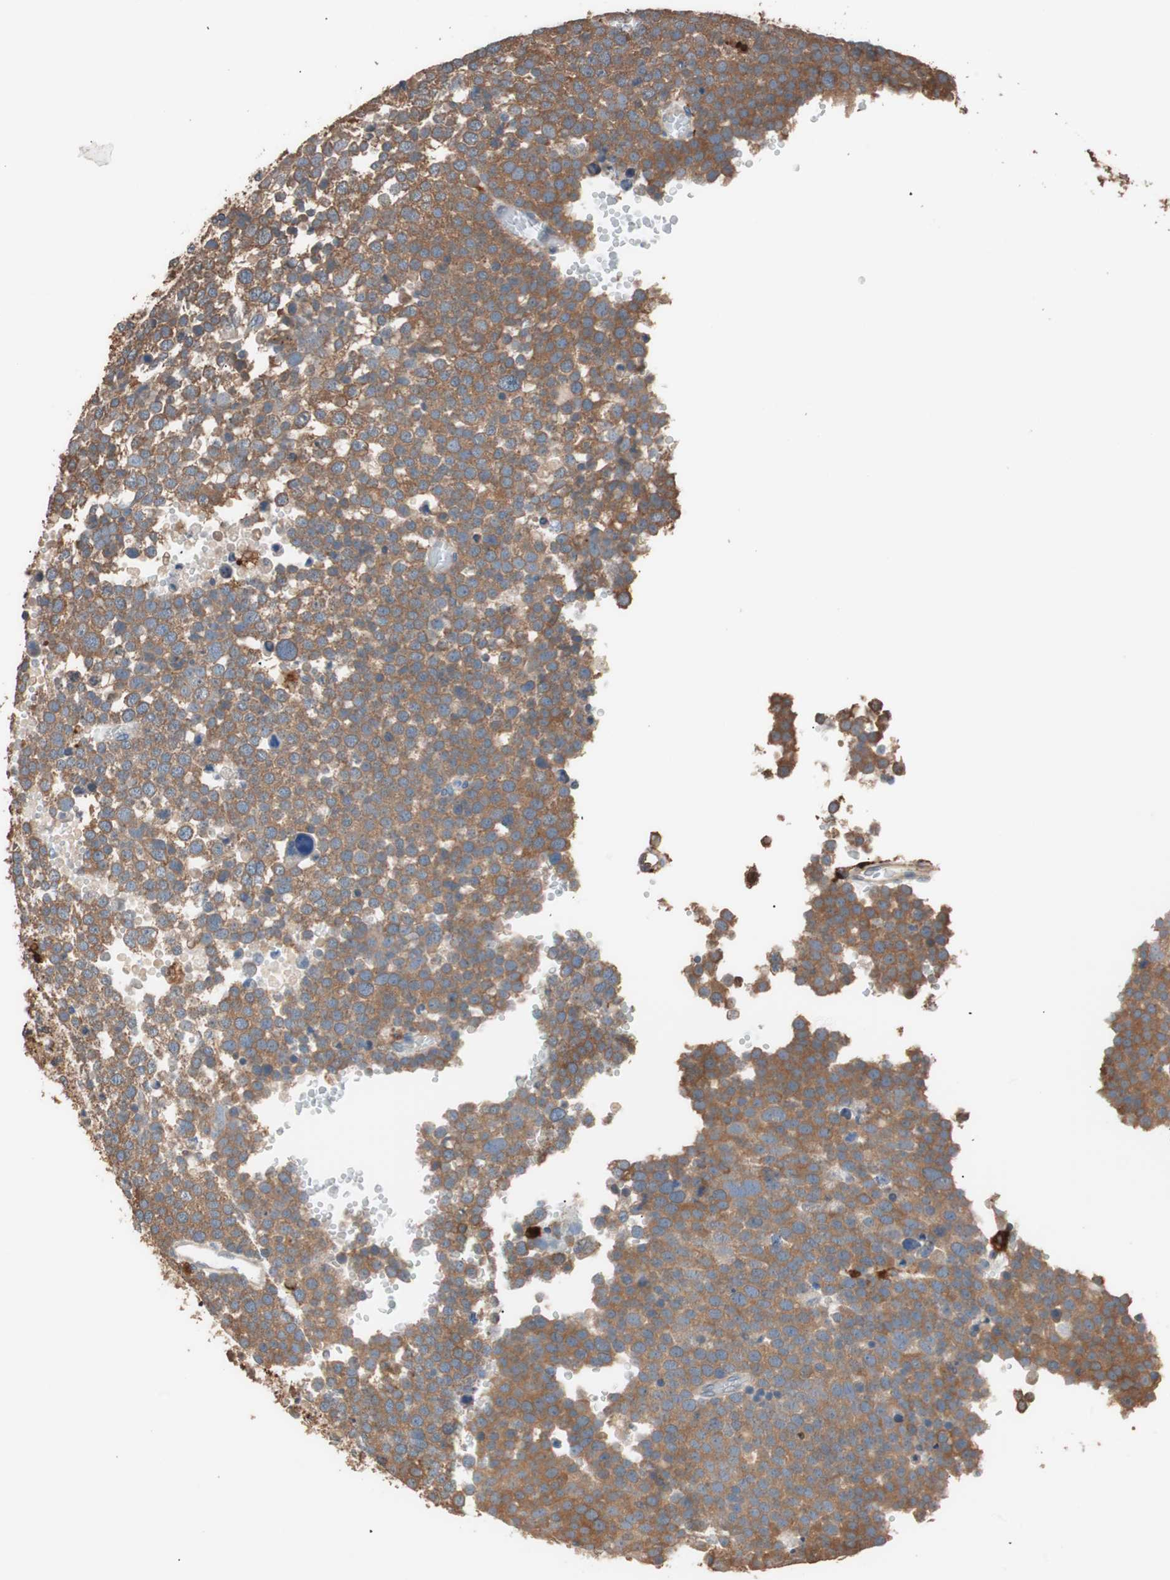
{"staining": {"intensity": "strong", "quantity": ">75%", "location": "cytoplasmic/membranous"}, "tissue": "testis cancer", "cell_type": "Tumor cells", "image_type": "cancer", "snomed": [{"axis": "morphology", "description": "Seminoma, NOS"}, {"axis": "topography", "description": "Testis"}], "caption": "Strong cytoplasmic/membranous staining for a protein is identified in approximately >75% of tumor cells of testis cancer using immunohistochemistry.", "gene": "CCT3", "patient": {"sex": "male", "age": 71}}